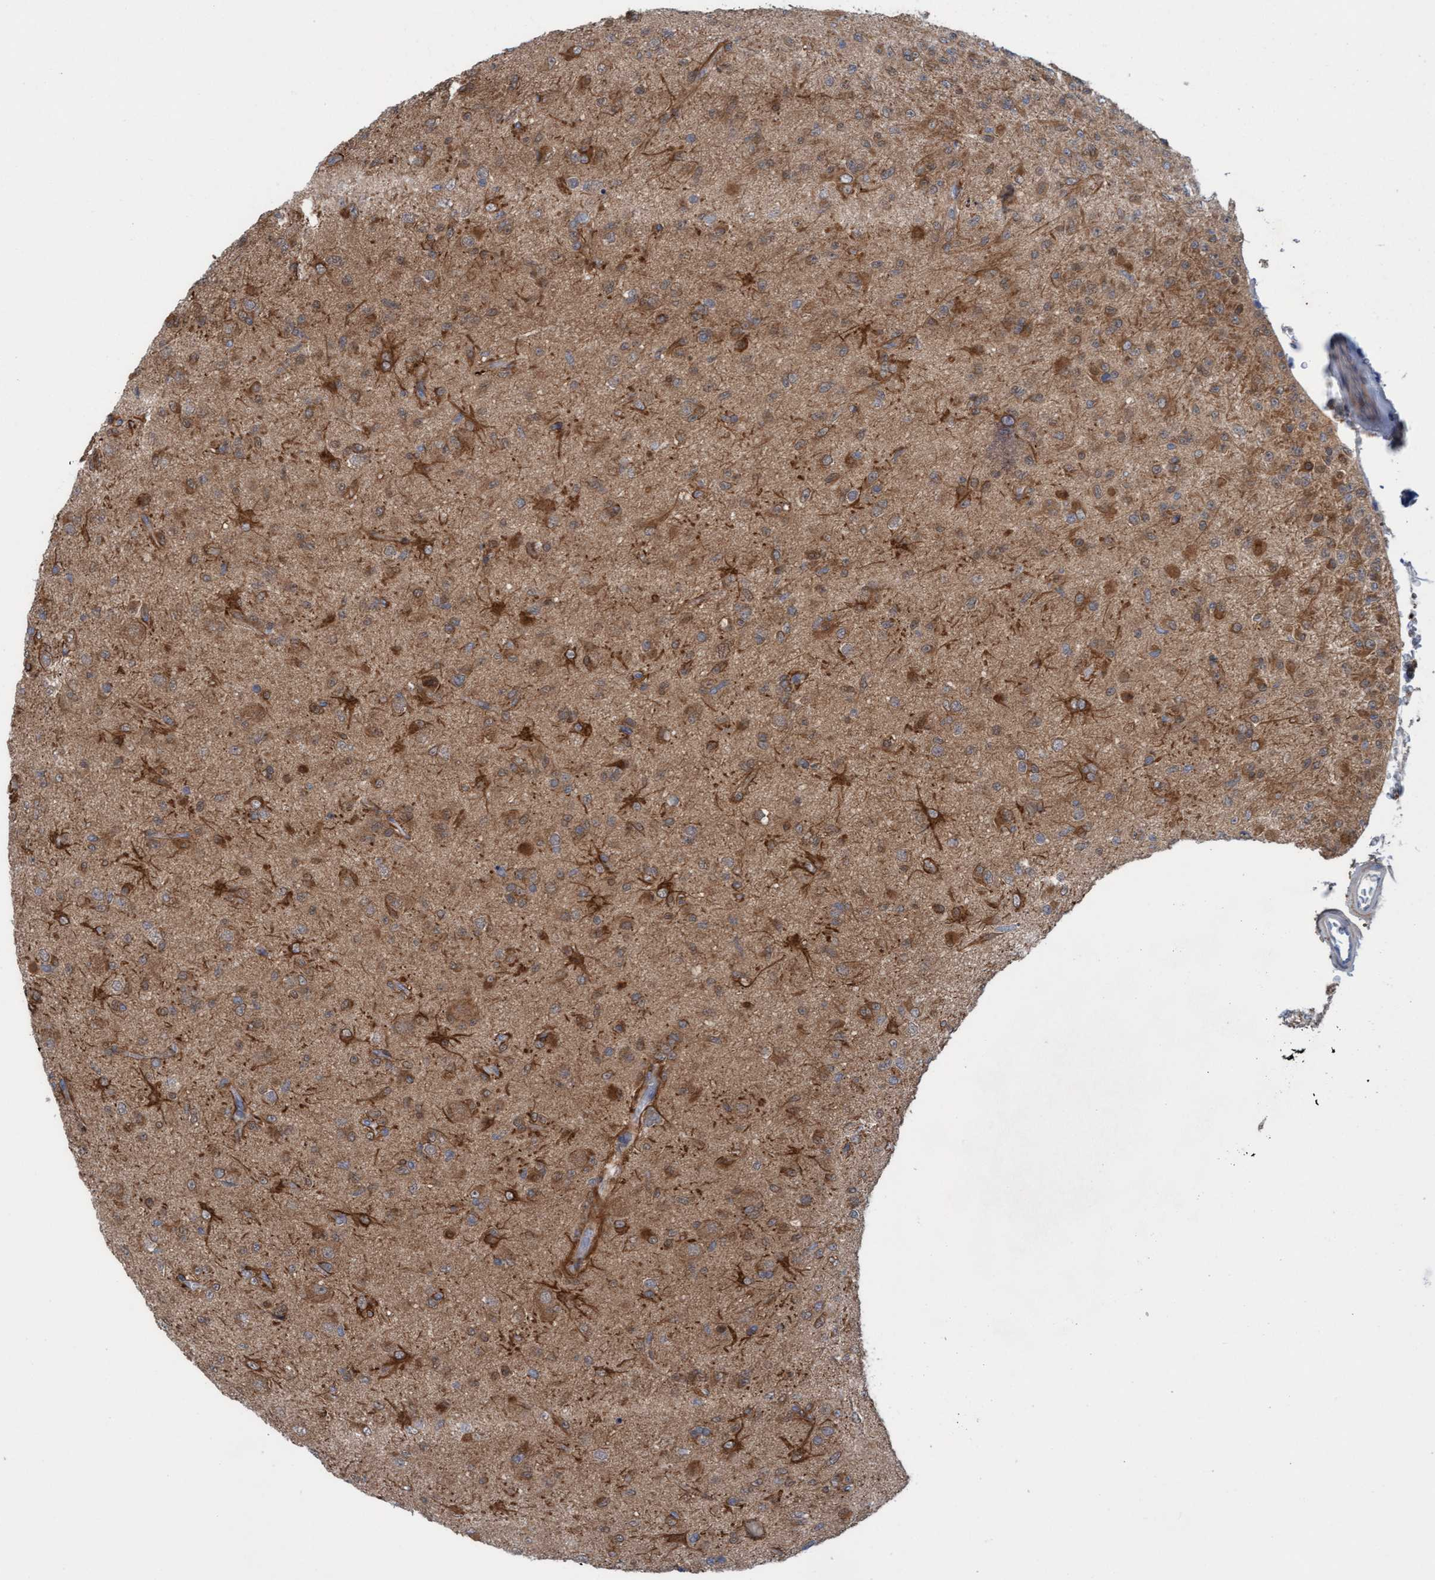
{"staining": {"intensity": "moderate", "quantity": ">75%", "location": "cytoplasmic/membranous"}, "tissue": "glioma", "cell_type": "Tumor cells", "image_type": "cancer", "snomed": [{"axis": "morphology", "description": "Glioma, malignant, Low grade"}, {"axis": "topography", "description": "Brain"}], "caption": "A brown stain shows moderate cytoplasmic/membranous expression of a protein in glioma tumor cells. The protein is stained brown, and the nuclei are stained in blue (DAB (3,3'-diaminobenzidine) IHC with brightfield microscopy, high magnification).", "gene": "KLHL25", "patient": {"sex": "male", "age": 65}}